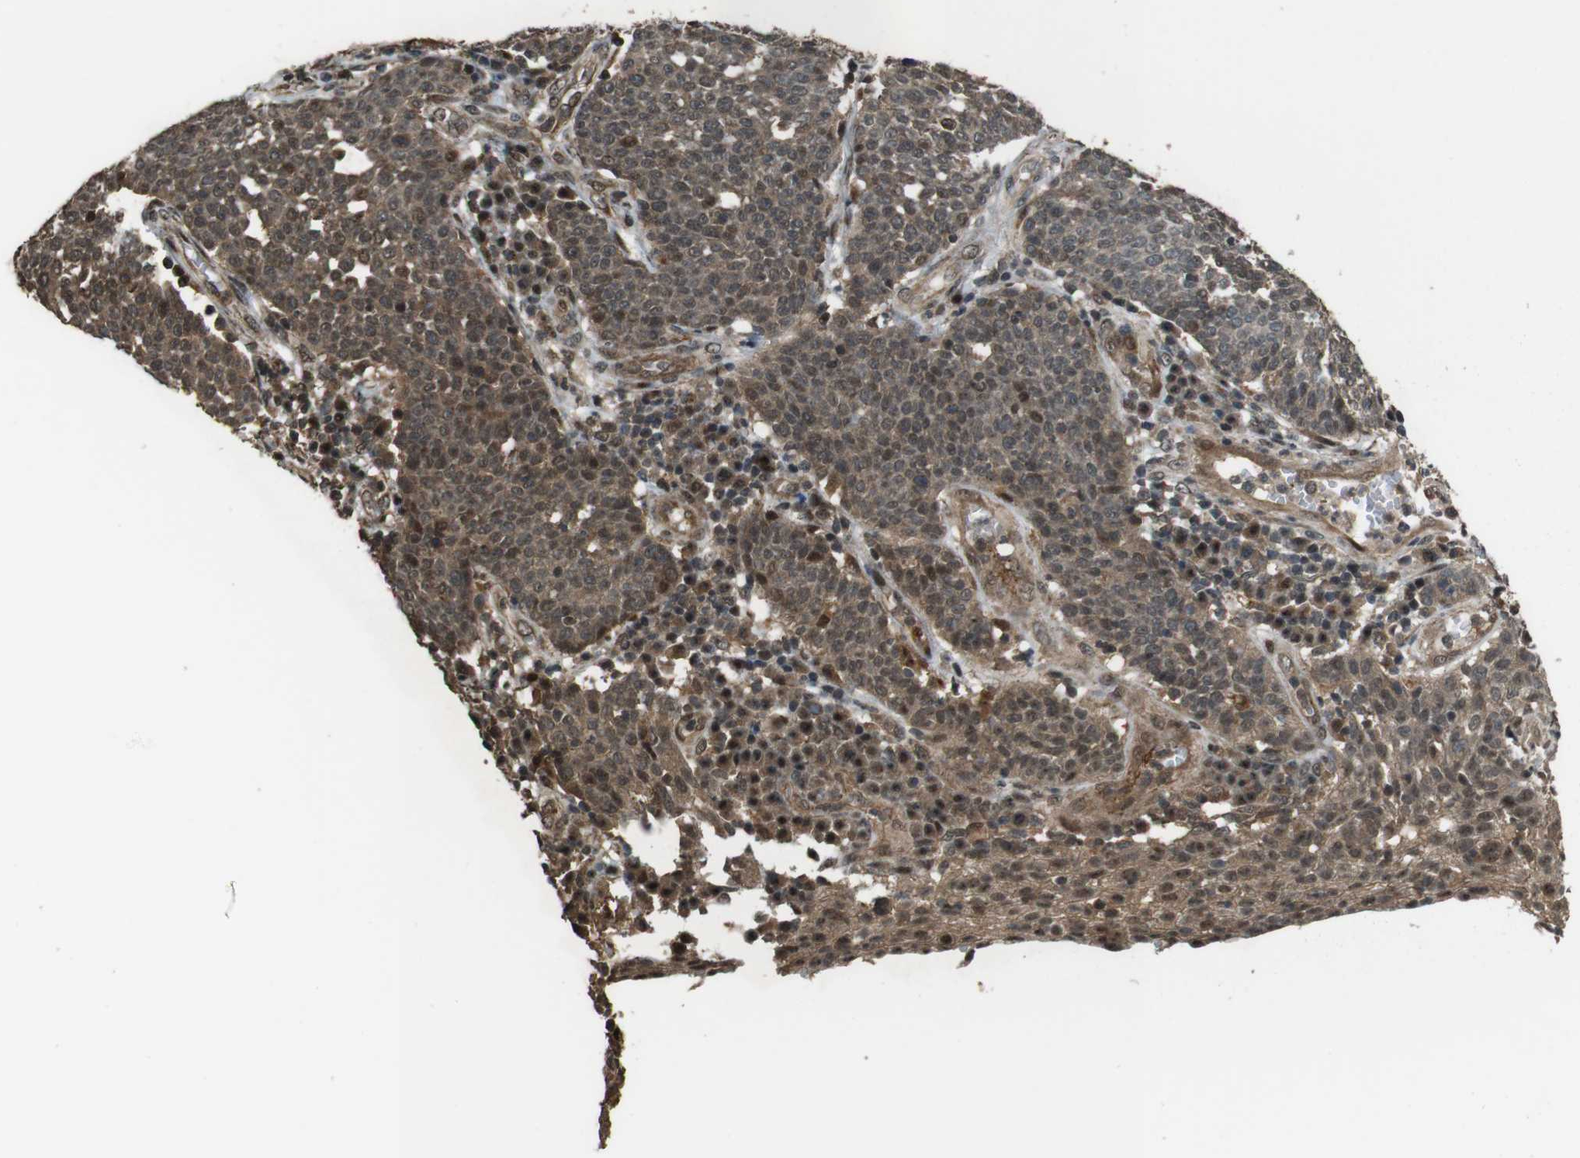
{"staining": {"intensity": "moderate", "quantity": ">75%", "location": "cytoplasmic/membranous,nuclear"}, "tissue": "cervical cancer", "cell_type": "Tumor cells", "image_type": "cancer", "snomed": [{"axis": "morphology", "description": "Squamous cell carcinoma, NOS"}, {"axis": "topography", "description": "Cervix"}], "caption": "An immunohistochemistry (IHC) photomicrograph of neoplastic tissue is shown. Protein staining in brown shows moderate cytoplasmic/membranous and nuclear positivity in cervical cancer within tumor cells.", "gene": "CDC34", "patient": {"sex": "female", "age": 34}}